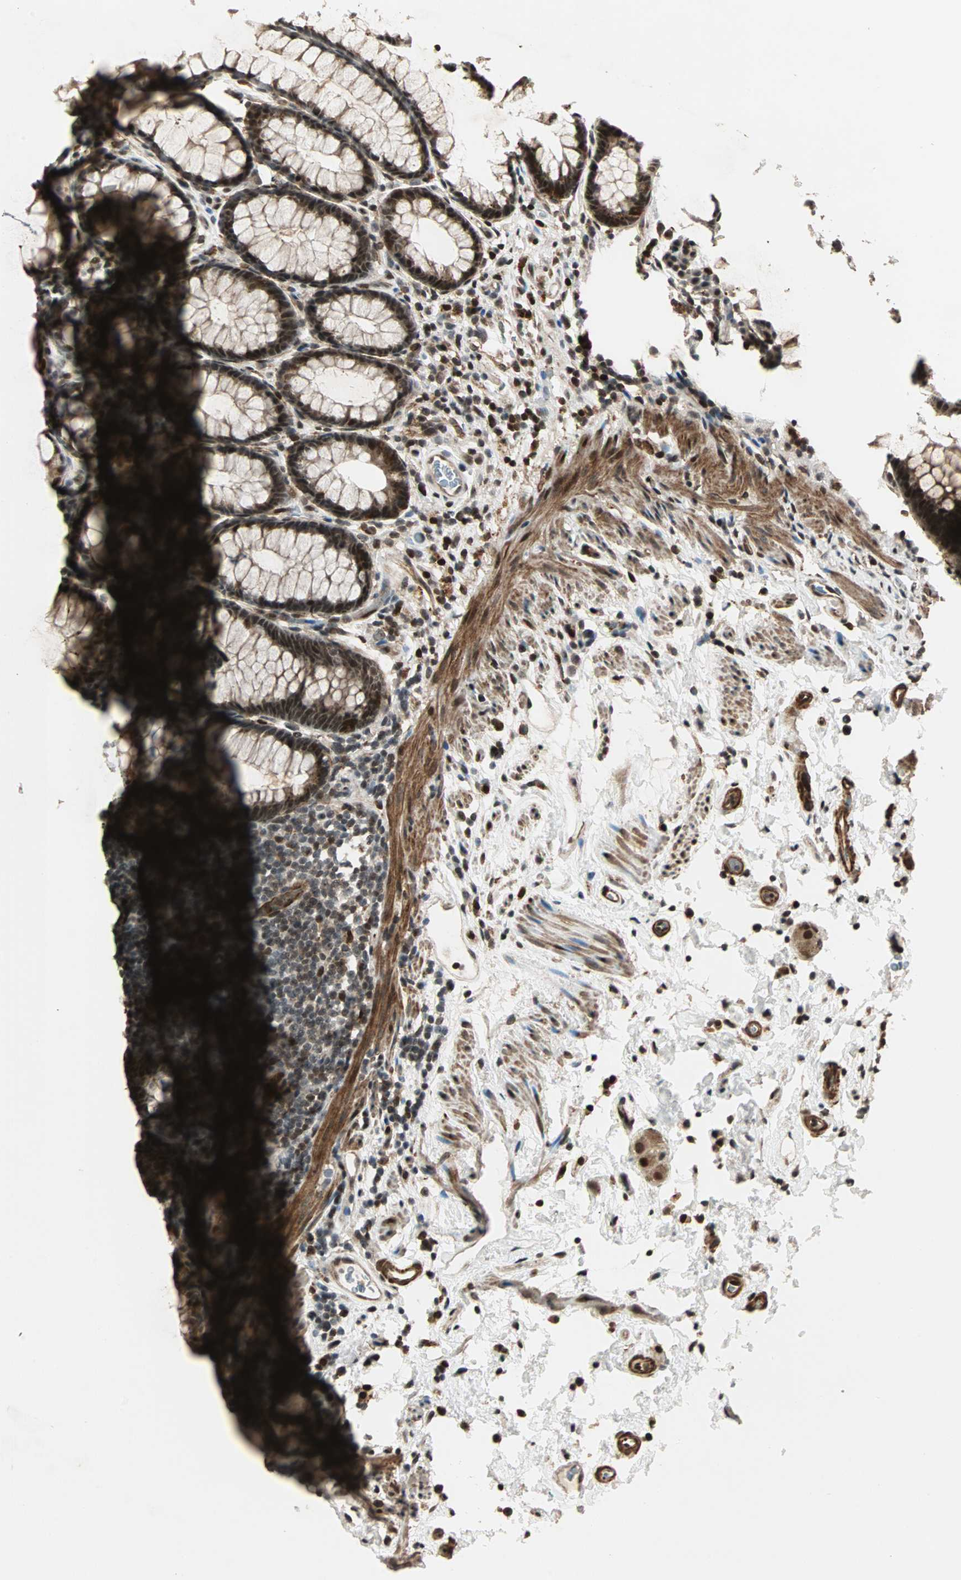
{"staining": {"intensity": "moderate", "quantity": ">75%", "location": "cytoplasmic/membranous,nuclear"}, "tissue": "rectum", "cell_type": "Glandular cells", "image_type": "normal", "snomed": [{"axis": "morphology", "description": "Normal tissue, NOS"}, {"axis": "topography", "description": "Rectum"}], "caption": "Moderate cytoplasmic/membranous,nuclear staining for a protein is present in about >75% of glandular cells of benign rectum using IHC.", "gene": "ZBED9", "patient": {"sex": "male", "age": 92}}